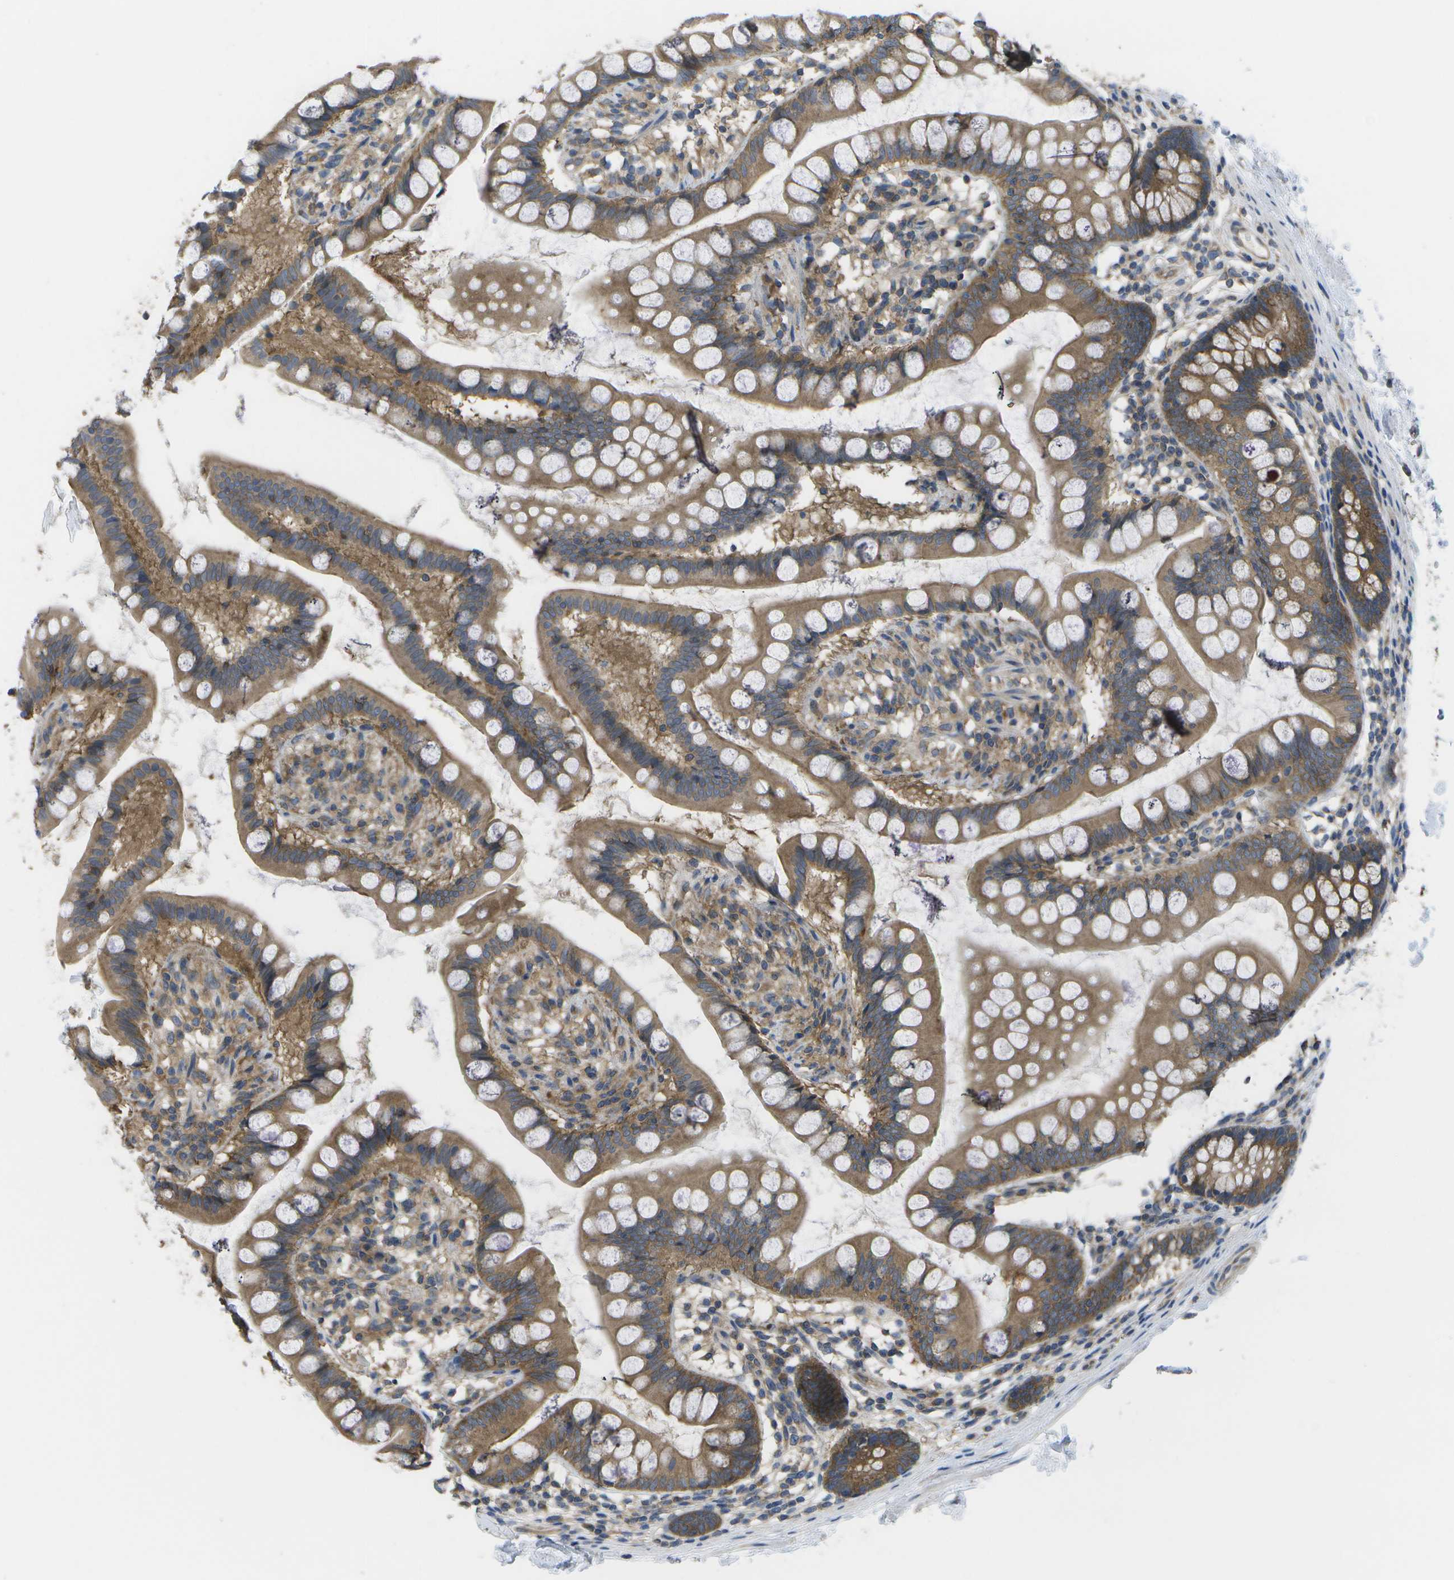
{"staining": {"intensity": "moderate", "quantity": ">75%", "location": "cytoplasmic/membranous"}, "tissue": "small intestine", "cell_type": "Glandular cells", "image_type": "normal", "snomed": [{"axis": "morphology", "description": "Normal tissue, NOS"}, {"axis": "topography", "description": "Small intestine"}], "caption": "DAB immunohistochemical staining of benign small intestine demonstrates moderate cytoplasmic/membranous protein positivity in about >75% of glandular cells.", "gene": "DPM3", "patient": {"sex": "female", "age": 84}}